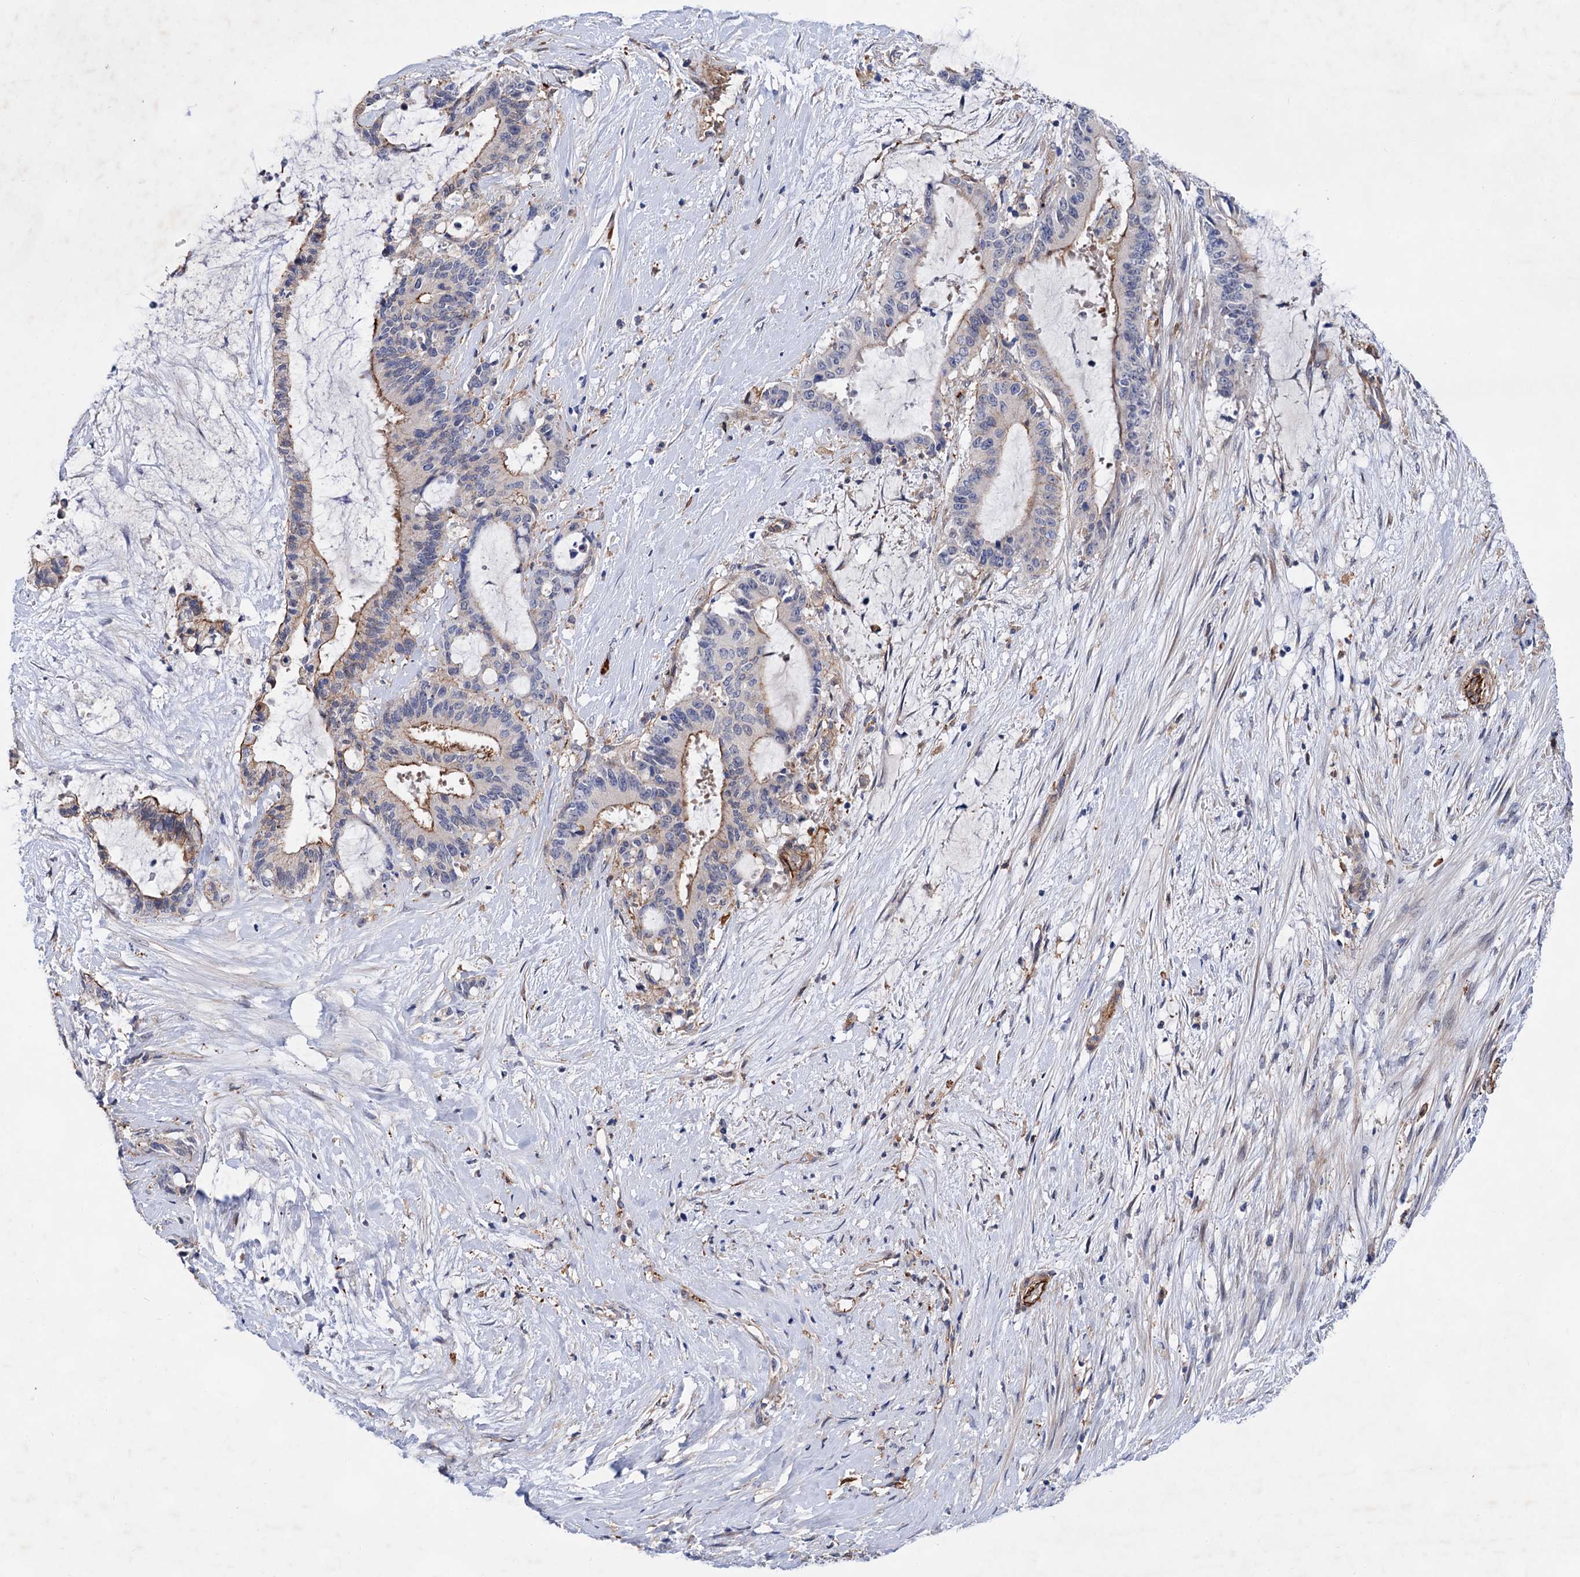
{"staining": {"intensity": "moderate", "quantity": "25%-75%", "location": "cytoplasmic/membranous"}, "tissue": "liver cancer", "cell_type": "Tumor cells", "image_type": "cancer", "snomed": [{"axis": "morphology", "description": "Normal tissue, NOS"}, {"axis": "morphology", "description": "Cholangiocarcinoma"}, {"axis": "topography", "description": "Liver"}, {"axis": "topography", "description": "Peripheral nerve tissue"}], "caption": "A micrograph showing moderate cytoplasmic/membranous positivity in about 25%-75% of tumor cells in liver cholangiocarcinoma, as visualized by brown immunohistochemical staining.", "gene": "TMTC3", "patient": {"sex": "female", "age": 73}}